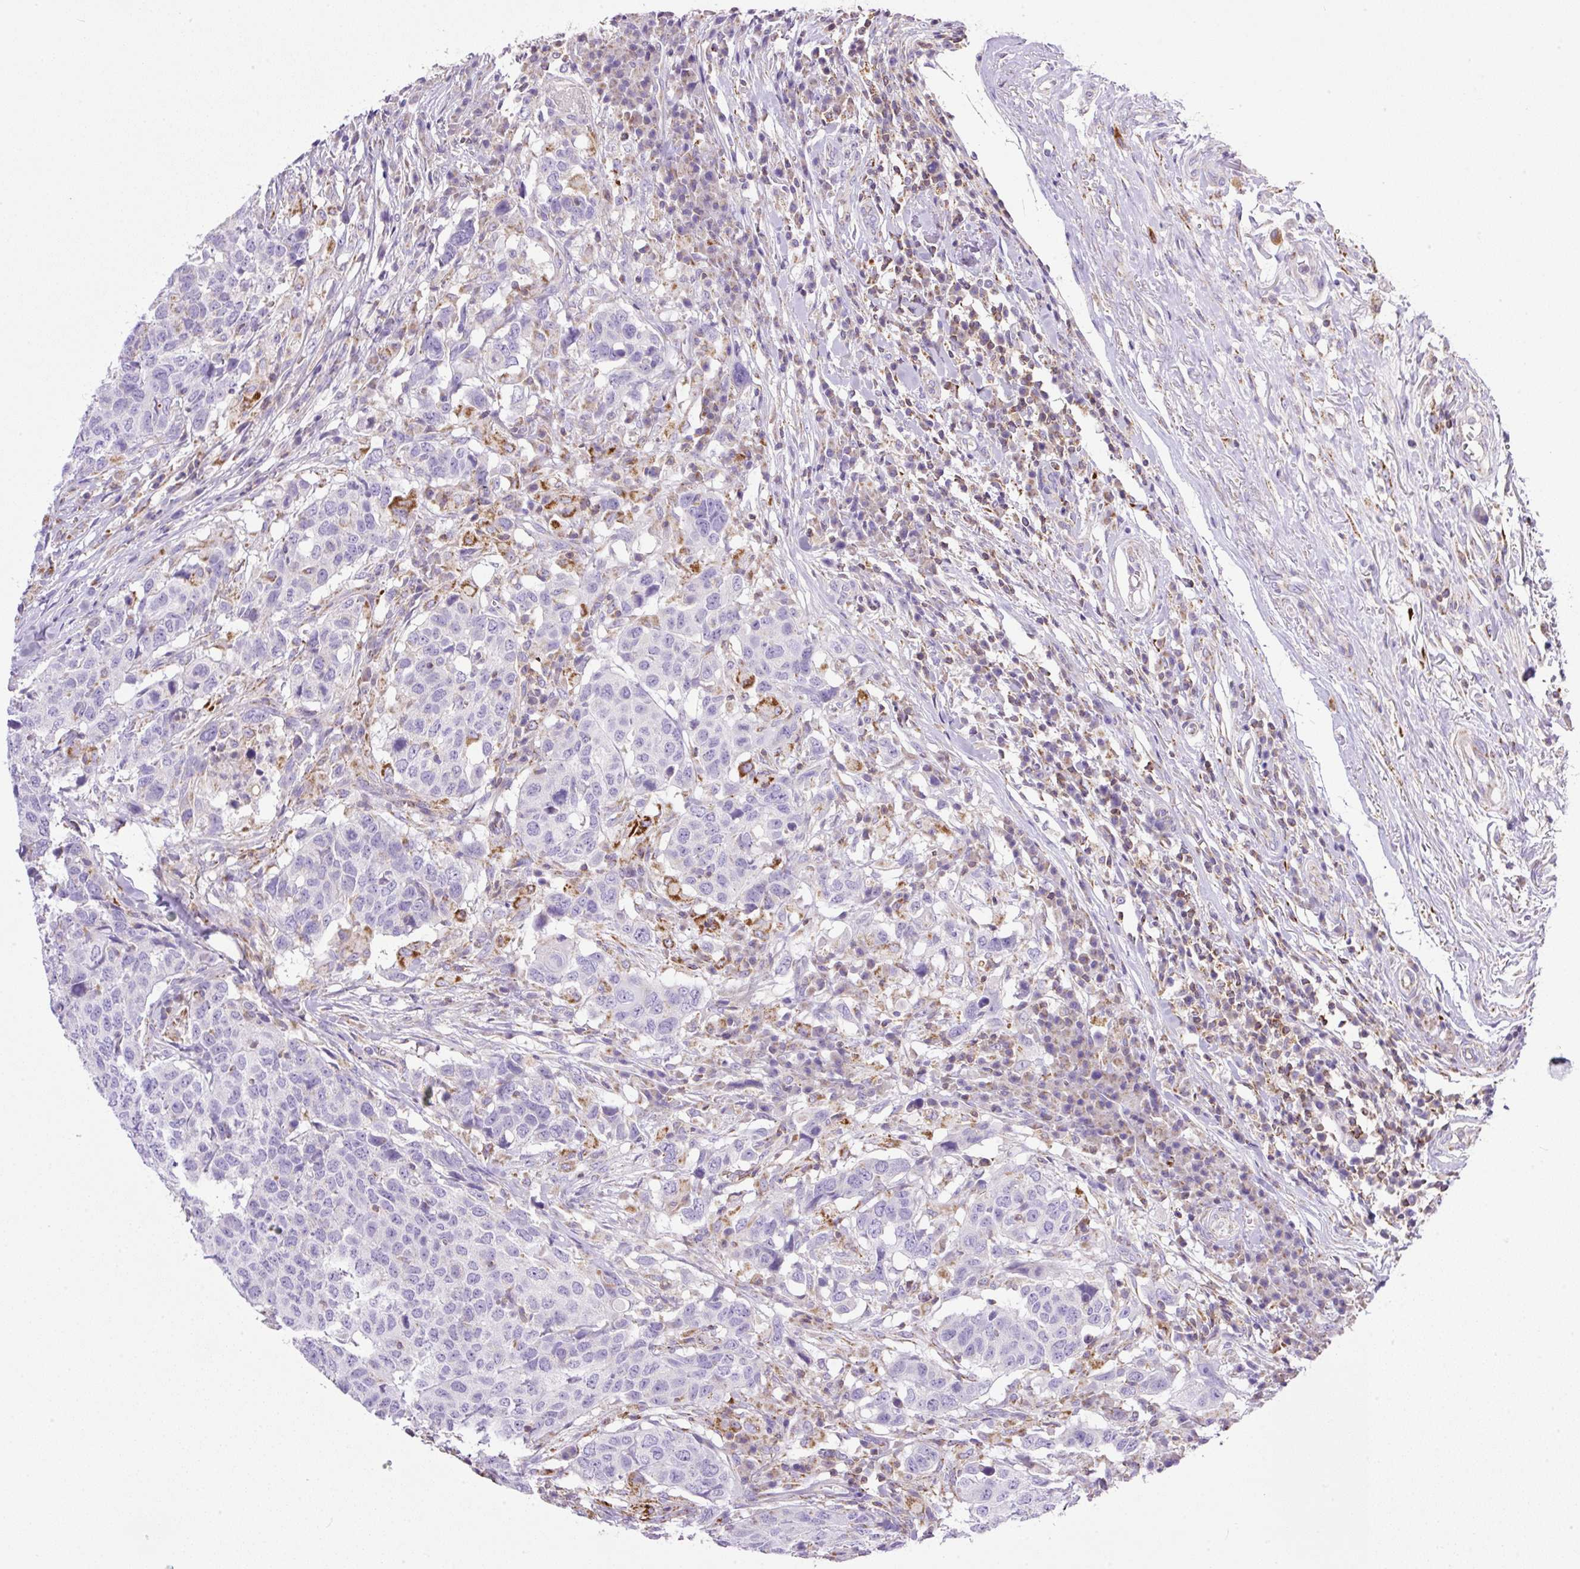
{"staining": {"intensity": "negative", "quantity": "none", "location": "none"}, "tissue": "head and neck cancer", "cell_type": "Tumor cells", "image_type": "cancer", "snomed": [{"axis": "morphology", "description": "Normal tissue, NOS"}, {"axis": "morphology", "description": "Squamous cell carcinoma, NOS"}, {"axis": "topography", "description": "Skeletal muscle"}, {"axis": "topography", "description": "Vascular tissue"}, {"axis": "topography", "description": "Peripheral nerve tissue"}, {"axis": "topography", "description": "Head-Neck"}], "caption": "Tumor cells show no significant expression in head and neck cancer. Brightfield microscopy of immunohistochemistry (IHC) stained with DAB (brown) and hematoxylin (blue), captured at high magnification.", "gene": "NF1", "patient": {"sex": "male", "age": 66}}